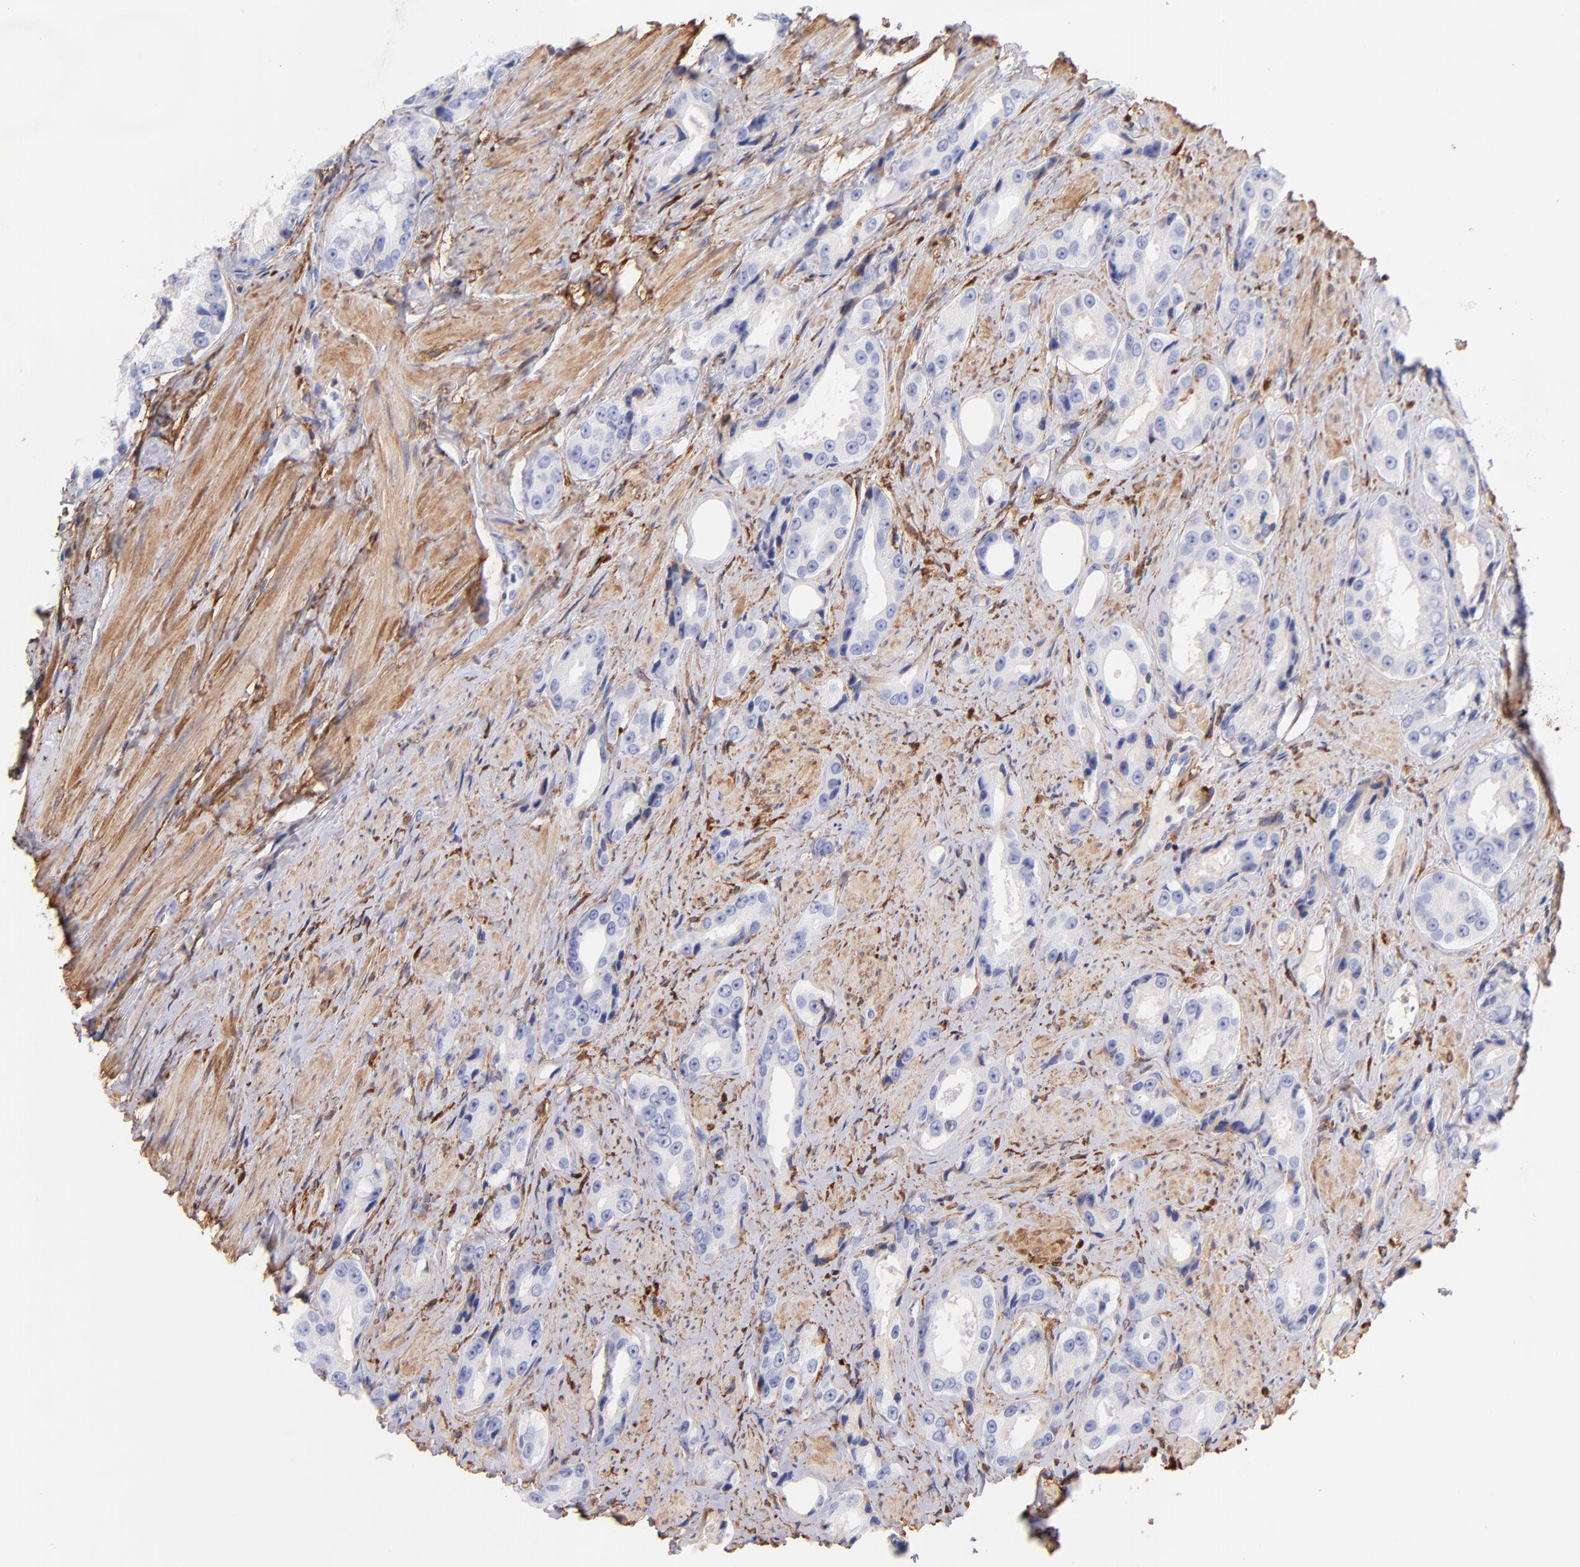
{"staining": {"intensity": "negative", "quantity": "none", "location": "none"}, "tissue": "prostate cancer", "cell_type": "Tumor cells", "image_type": "cancer", "snomed": [{"axis": "morphology", "description": "Adenocarcinoma, Medium grade"}, {"axis": "topography", "description": "Prostate"}], "caption": "Immunohistochemistry image of neoplastic tissue: prostate adenocarcinoma (medium-grade) stained with DAB demonstrates no significant protein positivity in tumor cells.", "gene": "PRKCA", "patient": {"sex": "male", "age": 60}}